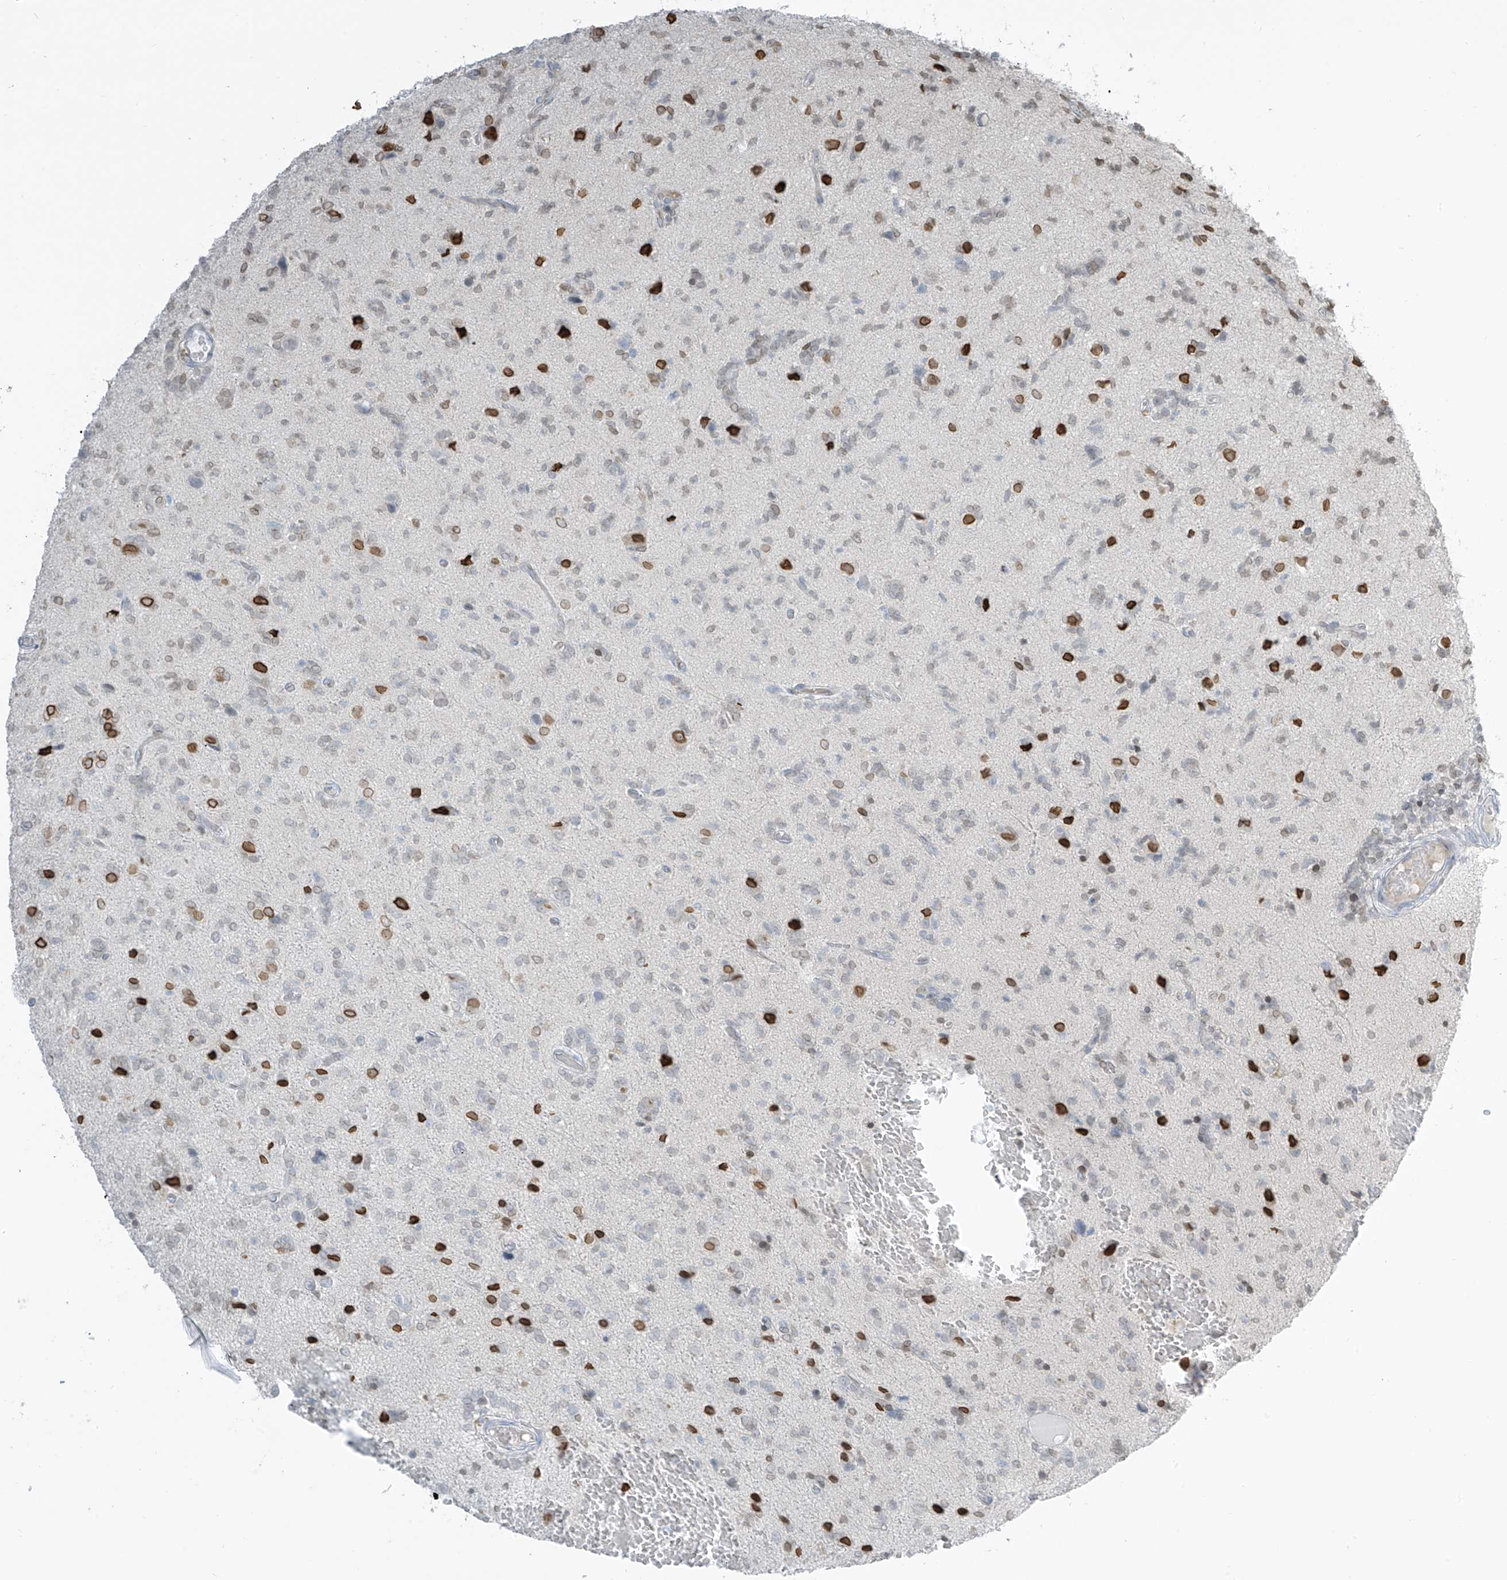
{"staining": {"intensity": "strong", "quantity": "25%-75%", "location": "nuclear"}, "tissue": "glioma", "cell_type": "Tumor cells", "image_type": "cancer", "snomed": [{"axis": "morphology", "description": "Glioma, malignant, High grade"}, {"axis": "topography", "description": "Brain"}], "caption": "Approximately 25%-75% of tumor cells in human malignant high-grade glioma reveal strong nuclear protein staining as visualized by brown immunohistochemical staining.", "gene": "PRDM6", "patient": {"sex": "female", "age": 59}}